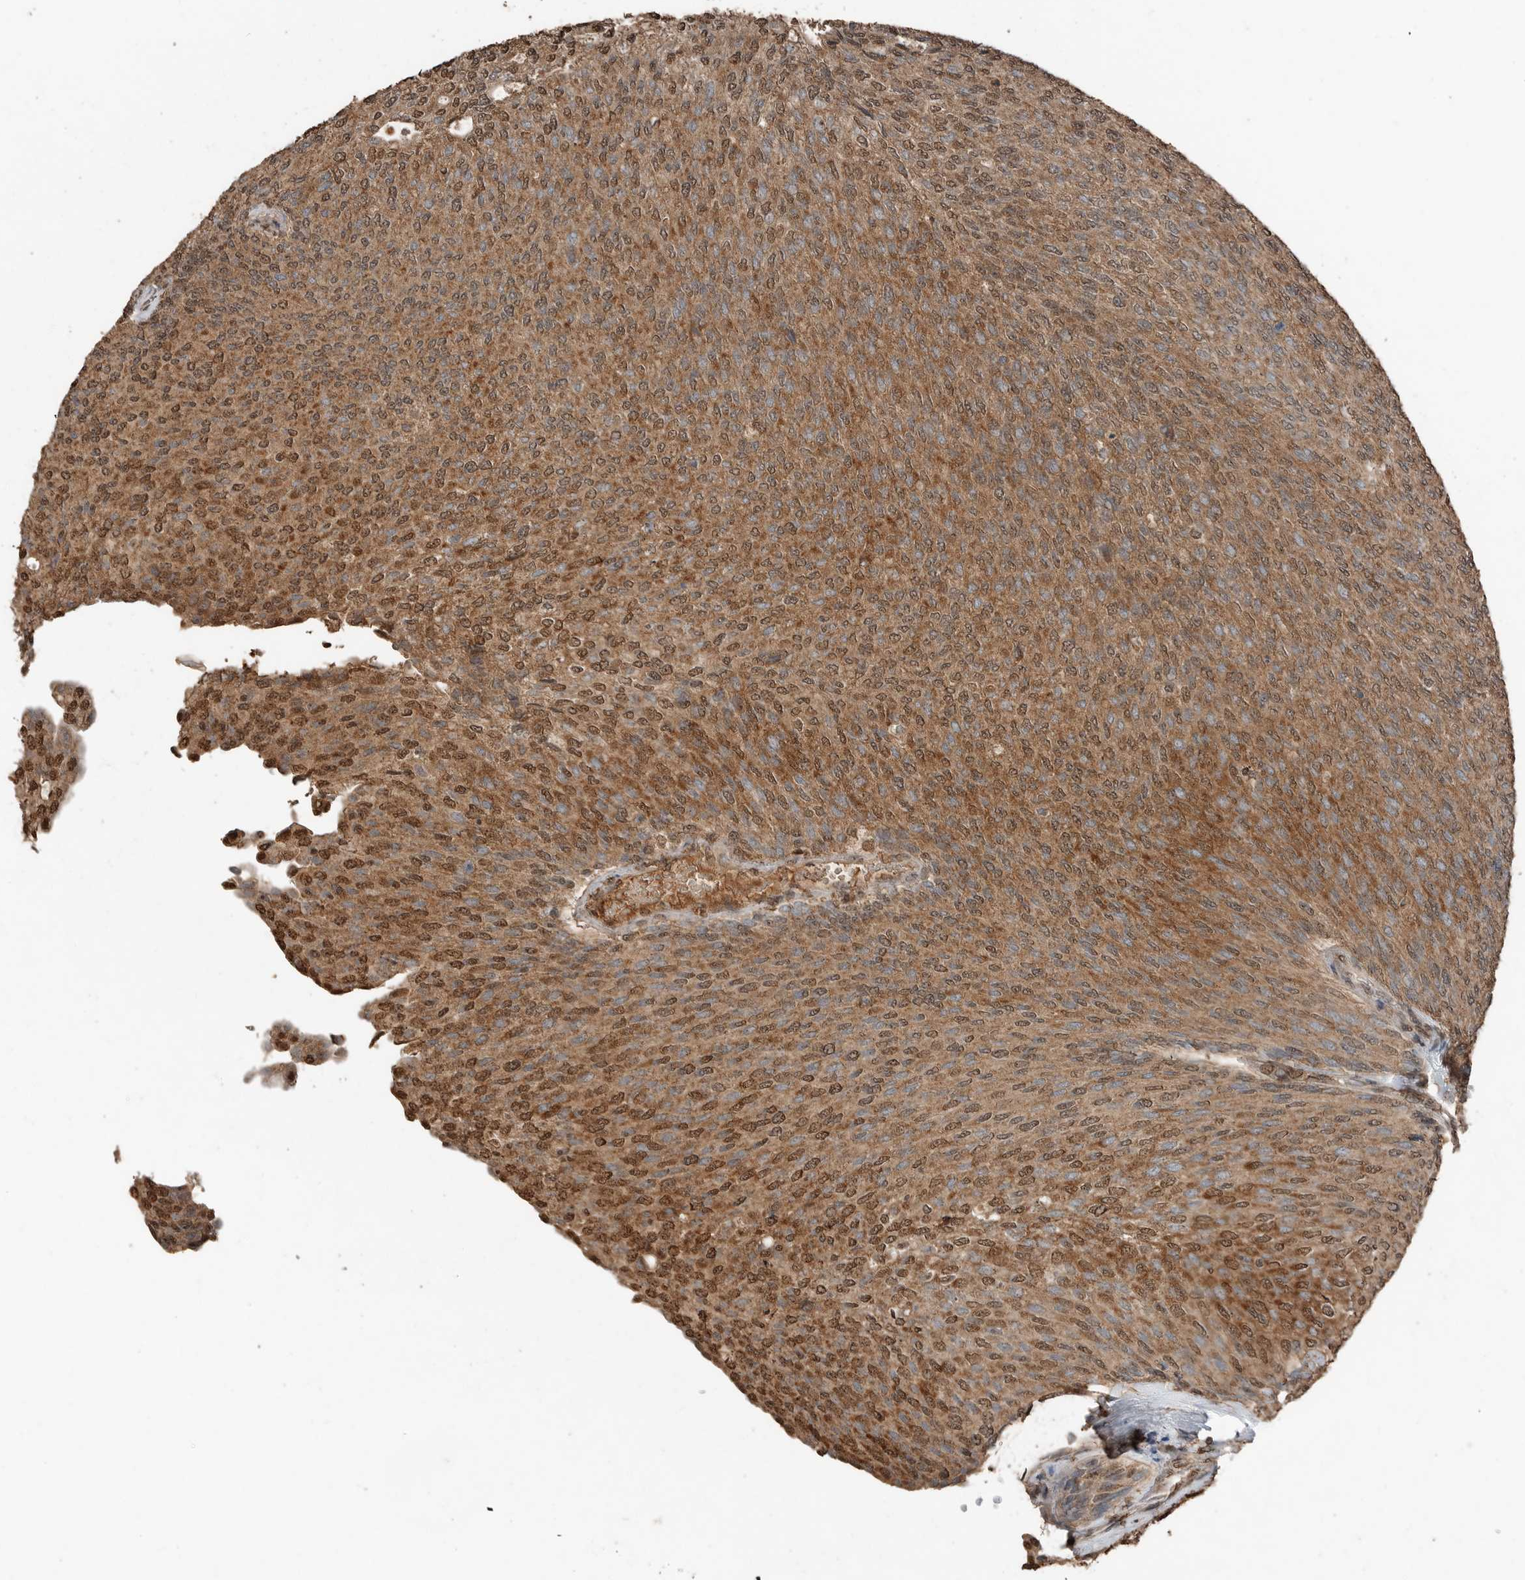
{"staining": {"intensity": "moderate", "quantity": ">75%", "location": "cytoplasmic/membranous,nuclear"}, "tissue": "urothelial cancer", "cell_type": "Tumor cells", "image_type": "cancer", "snomed": [{"axis": "morphology", "description": "Urothelial carcinoma, Low grade"}, {"axis": "topography", "description": "Urinary bladder"}], "caption": "This image exhibits immunohistochemistry staining of urothelial cancer, with medium moderate cytoplasmic/membranous and nuclear staining in approximately >75% of tumor cells.", "gene": "BLZF1", "patient": {"sex": "female", "age": 79}}